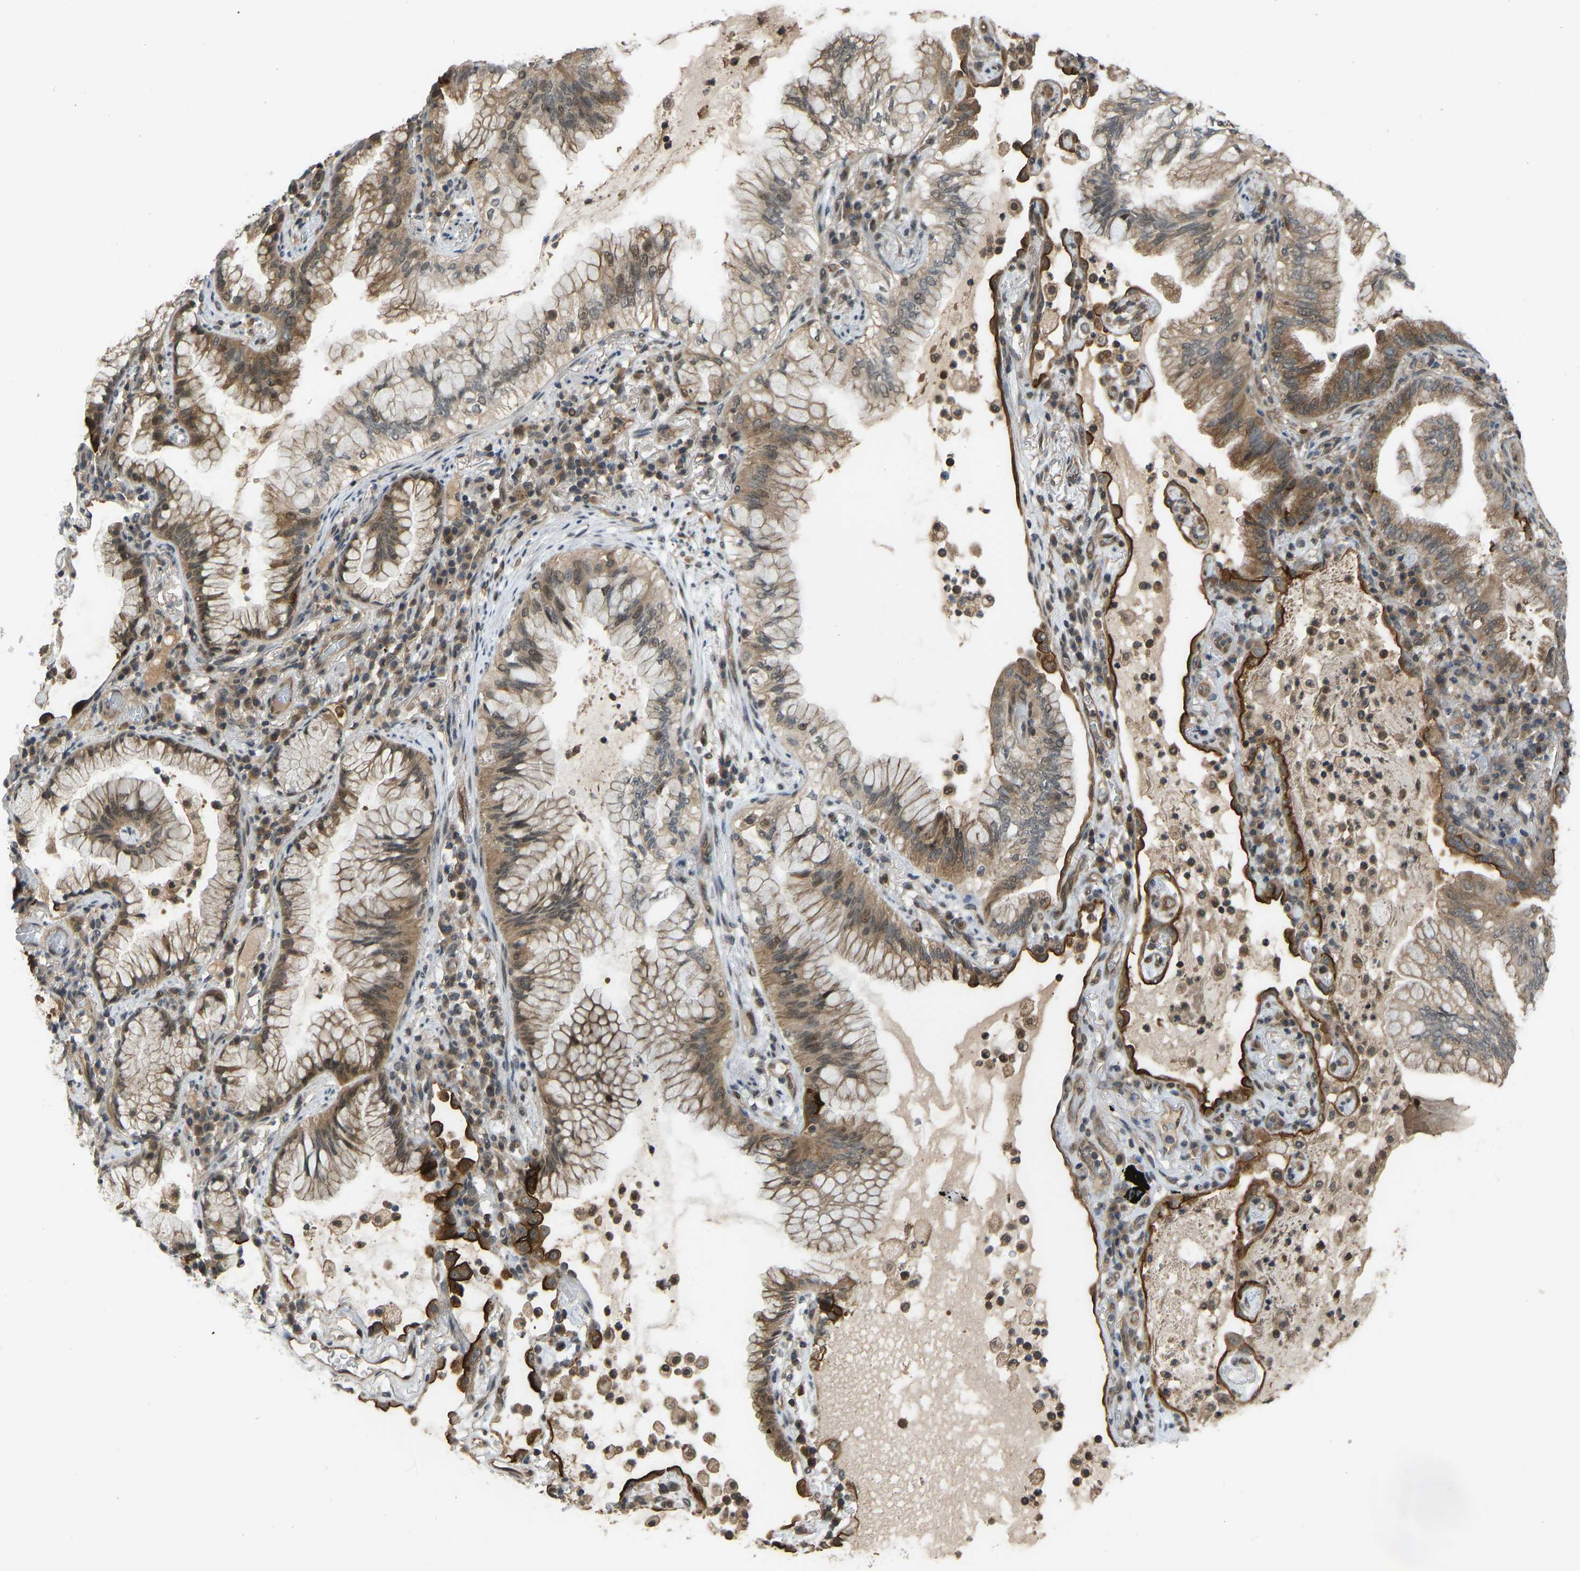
{"staining": {"intensity": "moderate", "quantity": ">75%", "location": "cytoplasmic/membranous"}, "tissue": "lung cancer", "cell_type": "Tumor cells", "image_type": "cancer", "snomed": [{"axis": "morphology", "description": "Adenocarcinoma, NOS"}, {"axis": "topography", "description": "Lung"}], "caption": "IHC of human lung adenocarcinoma exhibits medium levels of moderate cytoplasmic/membranous expression in approximately >75% of tumor cells. Immunohistochemistry stains the protein in brown and the nuclei are stained blue.", "gene": "CCT8", "patient": {"sex": "female", "age": 70}}